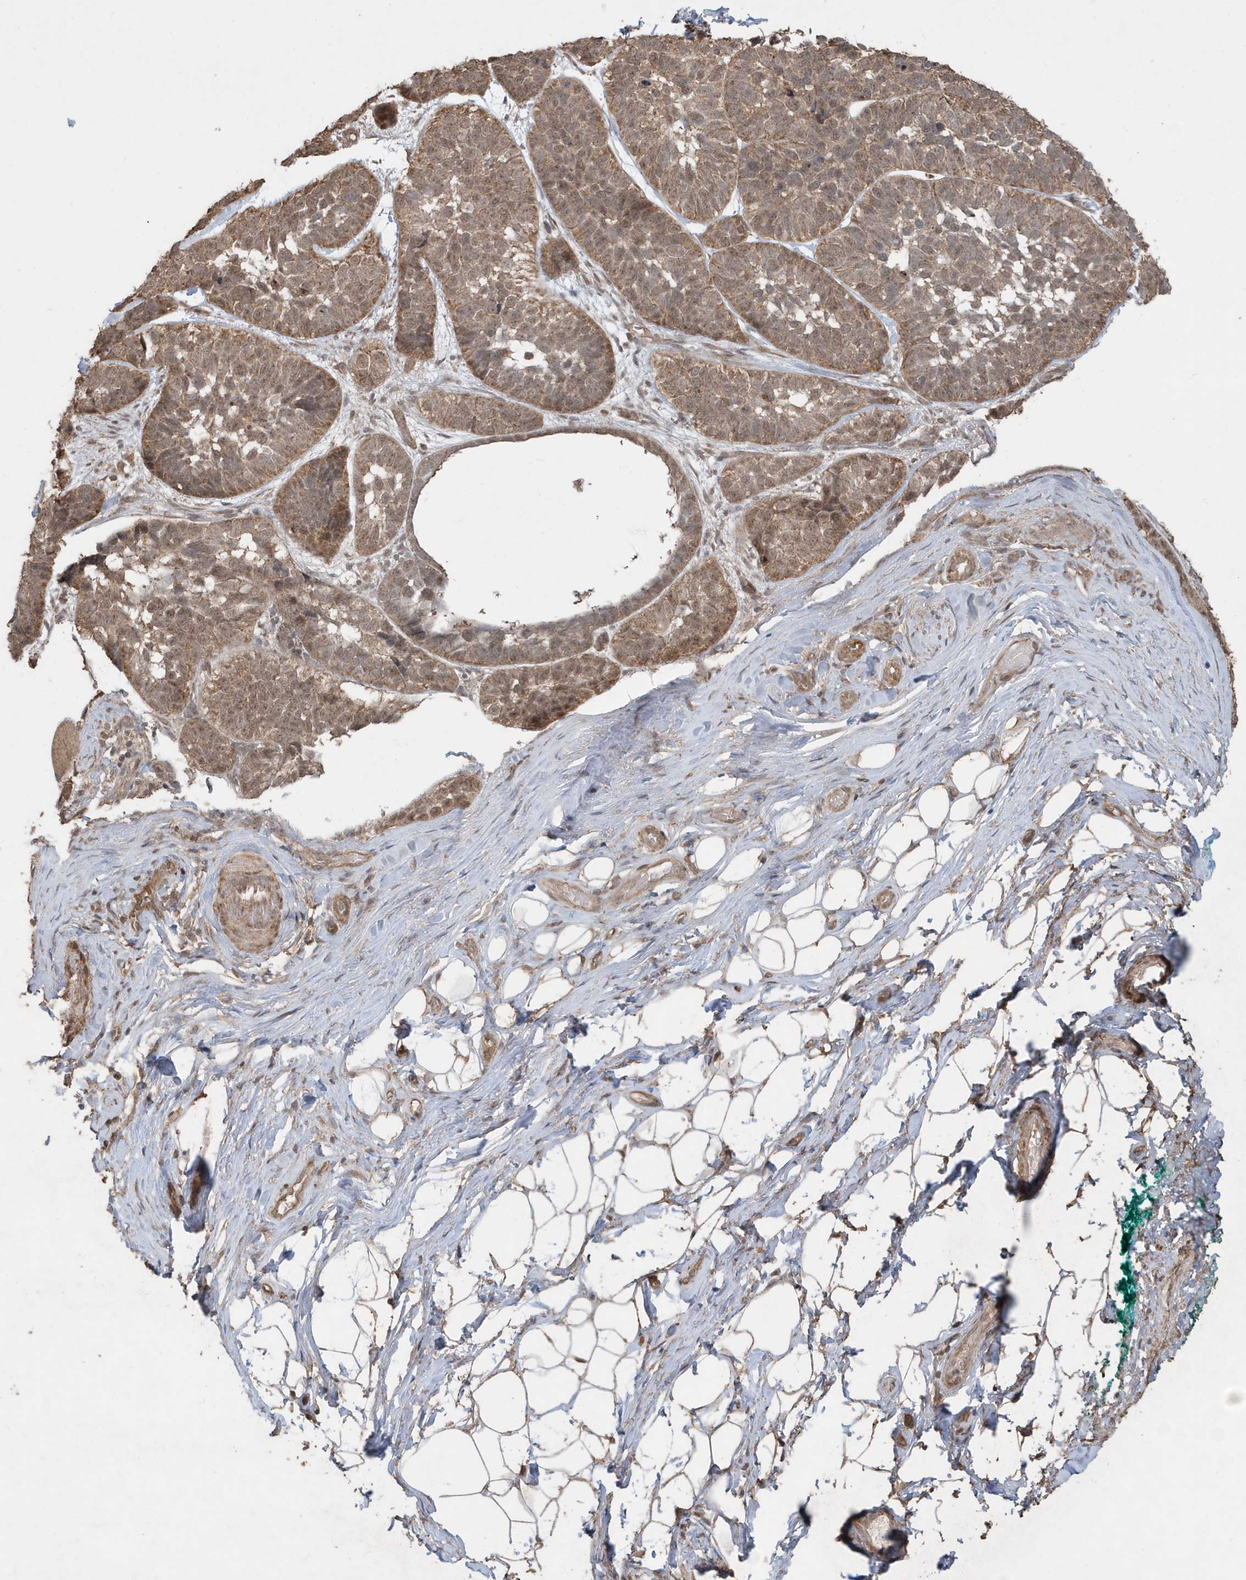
{"staining": {"intensity": "moderate", "quantity": ">75%", "location": "cytoplasmic/membranous,nuclear"}, "tissue": "skin cancer", "cell_type": "Tumor cells", "image_type": "cancer", "snomed": [{"axis": "morphology", "description": "Basal cell carcinoma"}, {"axis": "topography", "description": "Skin"}], "caption": "This is a micrograph of immunohistochemistry staining of basal cell carcinoma (skin), which shows moderate staining in the cytoplasmic/membranous and nuclear of tumor cells.", "gene": "PAXBP1", "patient": {"sex": "male", "age": 62}}